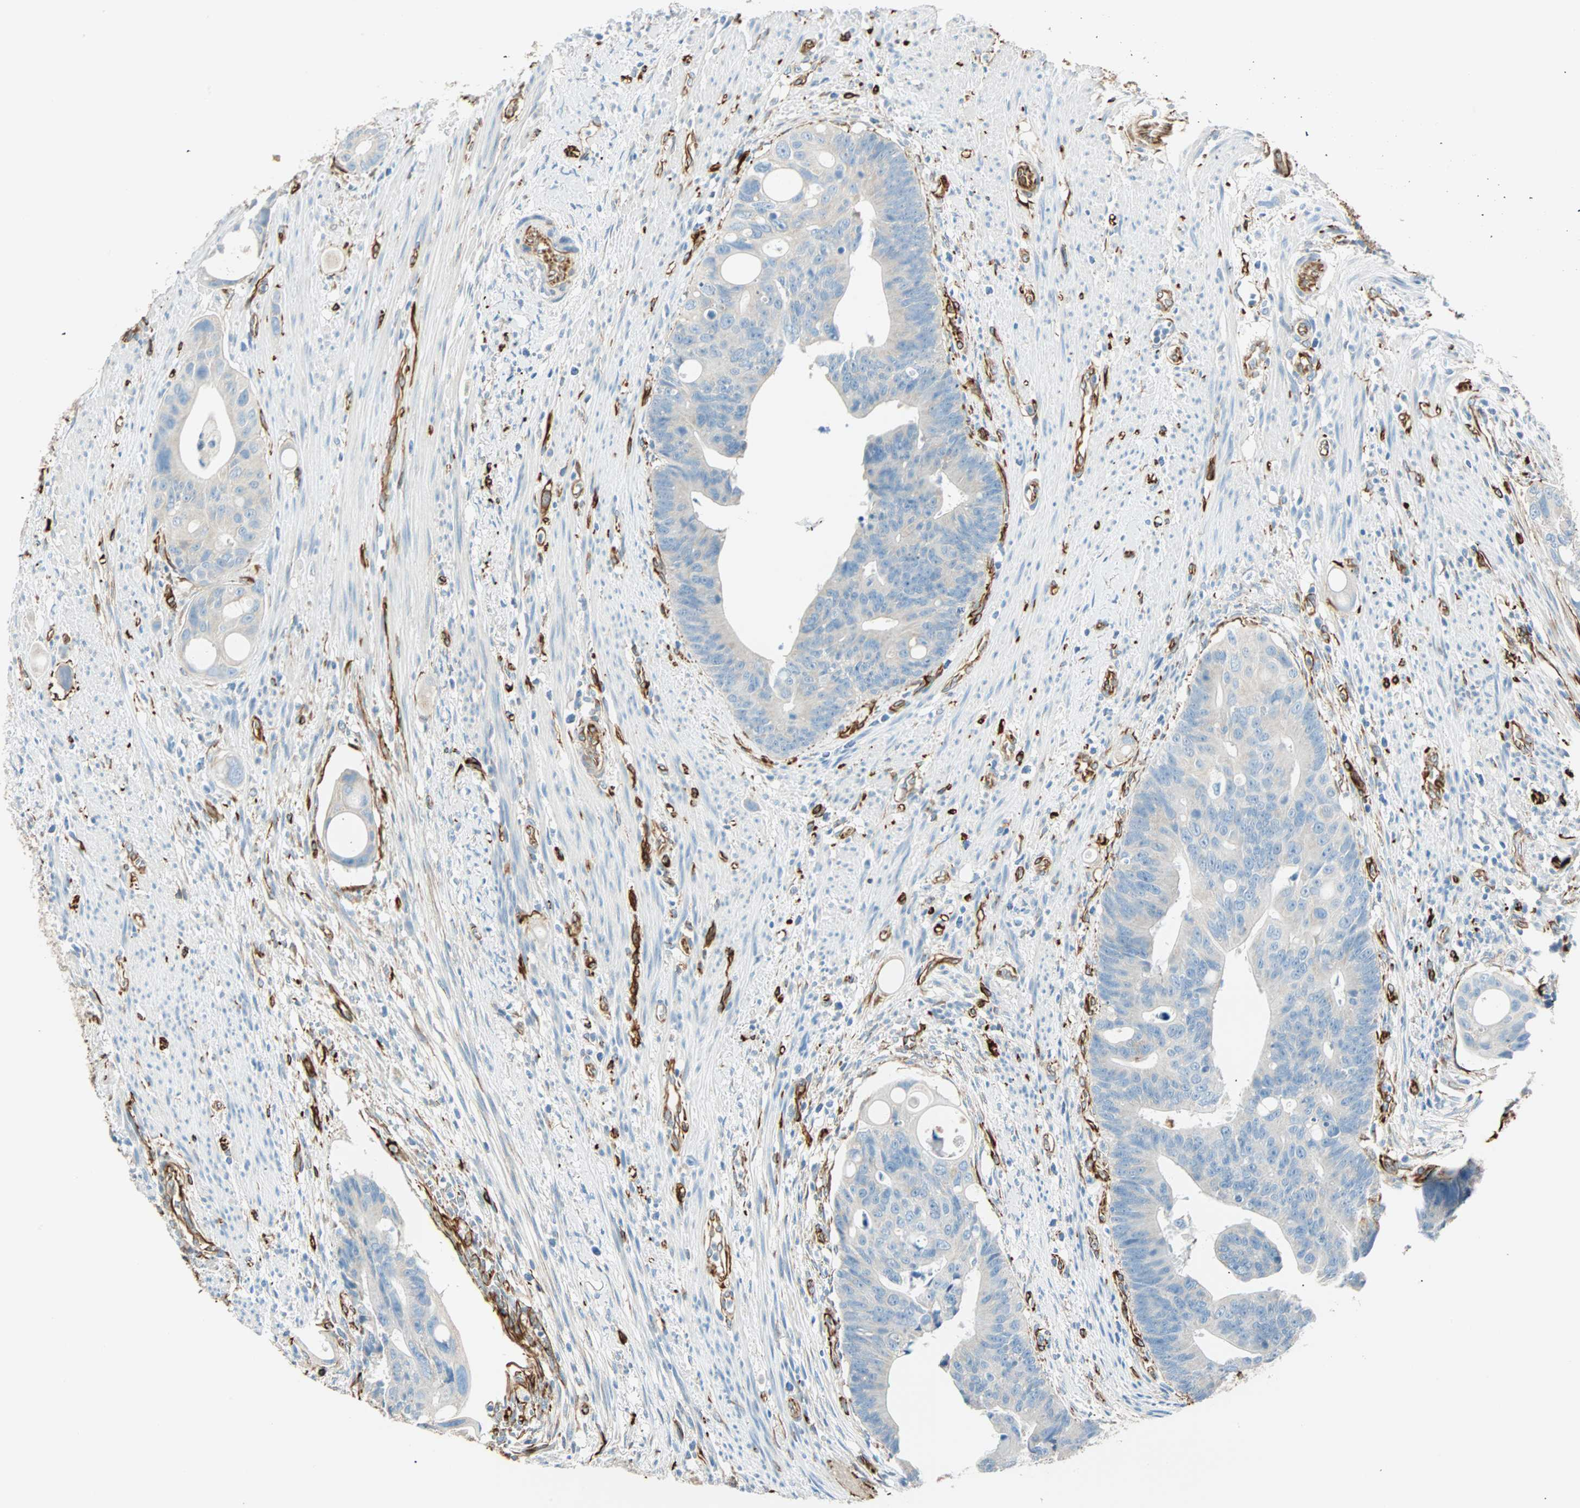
{"staining": {"intensity": "negative", "quantity": "none", "location": "none"}, "tissue": "colorectal cancer", "cell_type": "Tumor cells", "image_type": "cancer", "snomed": [{"axis": "morphology", "description": "Adenocarcinoma, NOS"}, {"axis": "topography", "description": "Colon"}], "caption": "Immunohistochemistry histopathology image of neoplastic tissue: human colorectal cancer (adenocarcinoma) stained with DAB (3,3'-diaminobenzidine) demonstrates no significant protein staining in tumor cells.", "gene": "NES", "patient": {"sex": "female", "age": 57}}